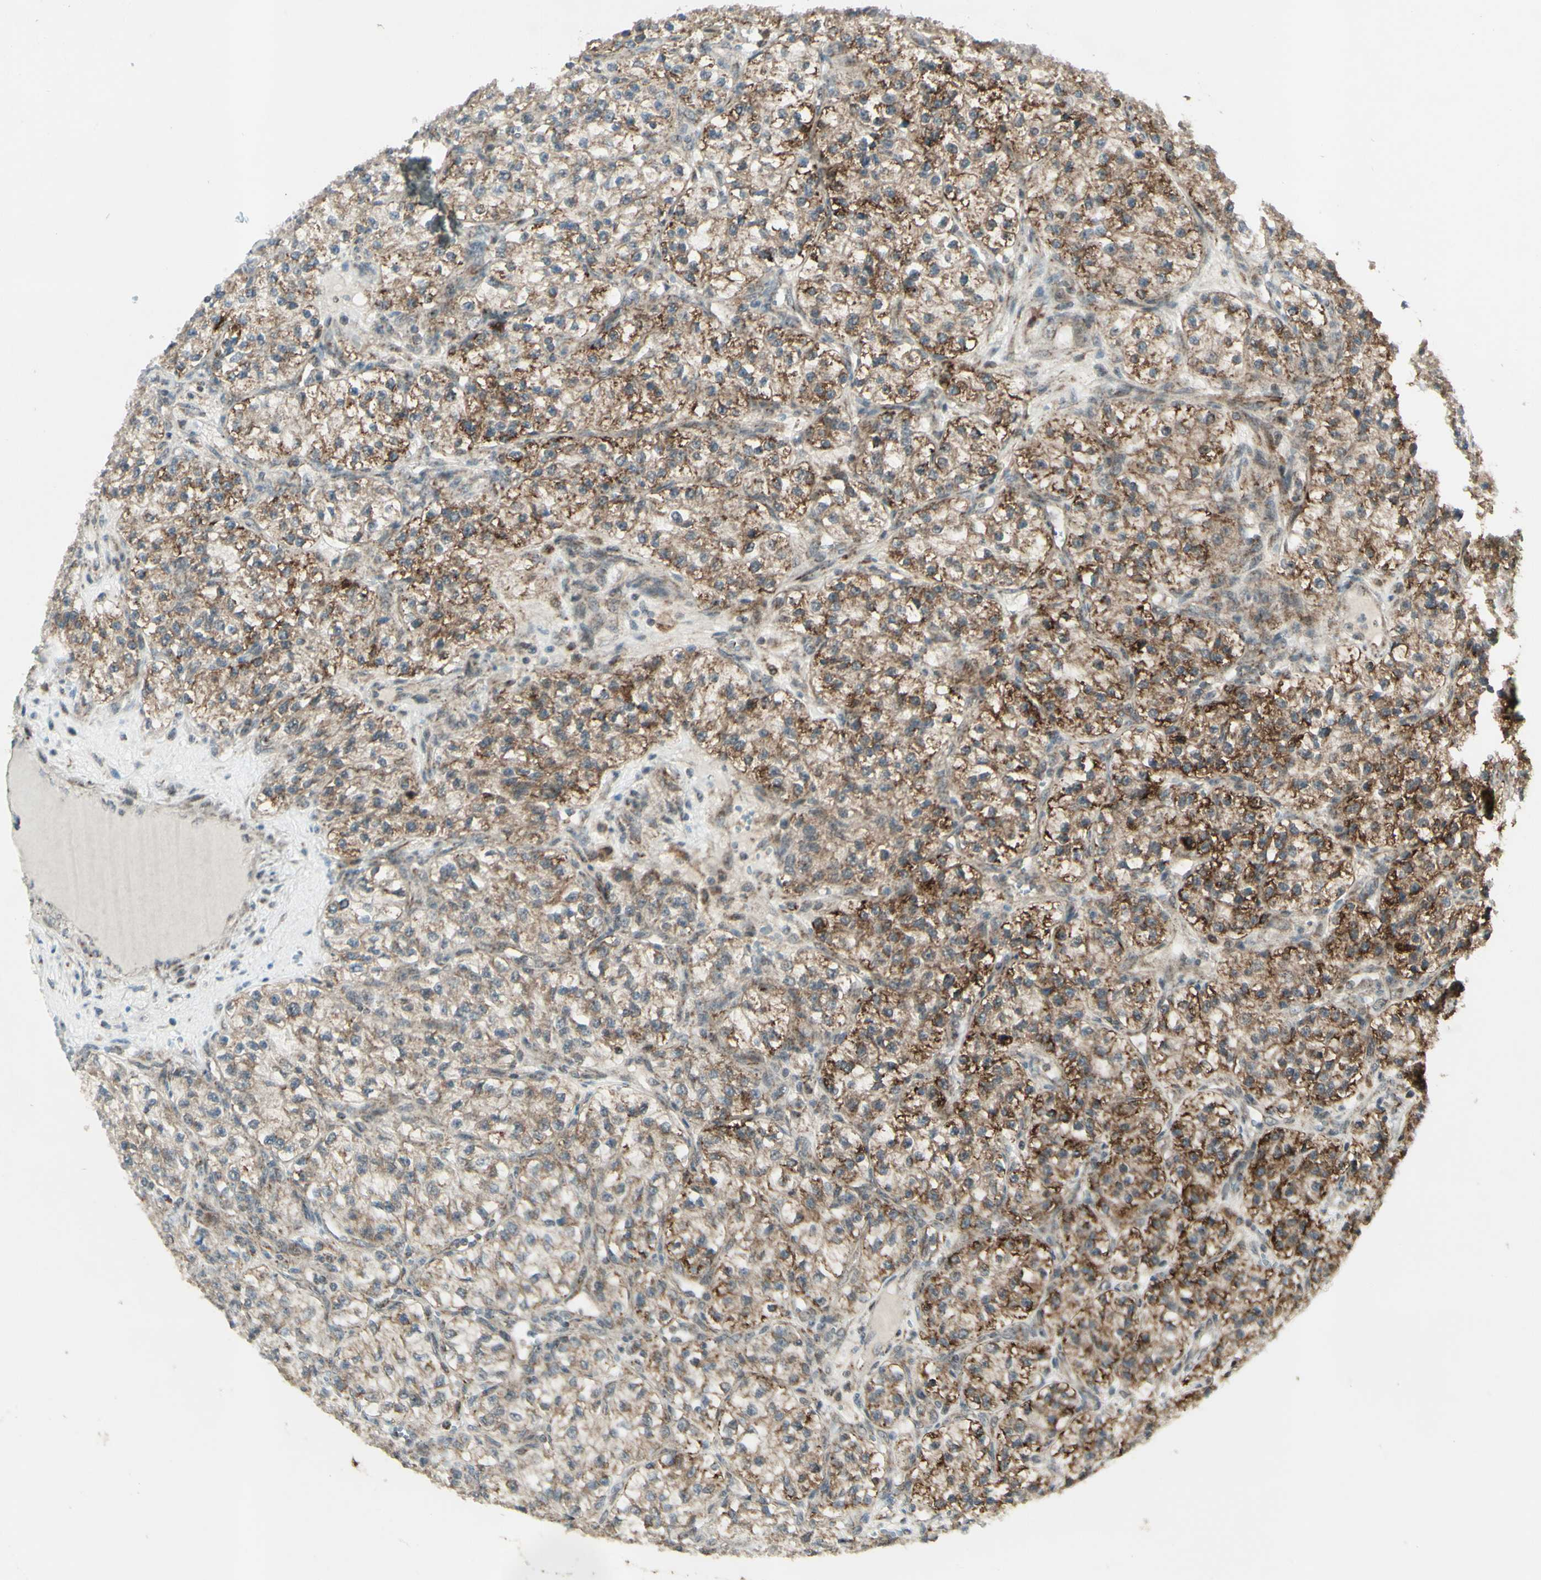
{"staining": {"intensity": "moderate", "quantity": ">75%", "location": "cytoplasmic/membranous"}, "tissue": "renal cancer", "cell_type": "Tumor cells", "image_type": "cancer", "snomed": [{"axis": "morphology", "description": "Adenocarcinoma, NOS"}, {"axis": "topography", "description": "Kidney"}], "caption": "Approximately >75% of tumor cells in renal adenocarcinoma reveal moderate cytoplasmic/membranous protein staining as visualized by brown immunohistochemical staining.", "gene": "DHRS3", "patient": {"sex": "female", "age": 57}}